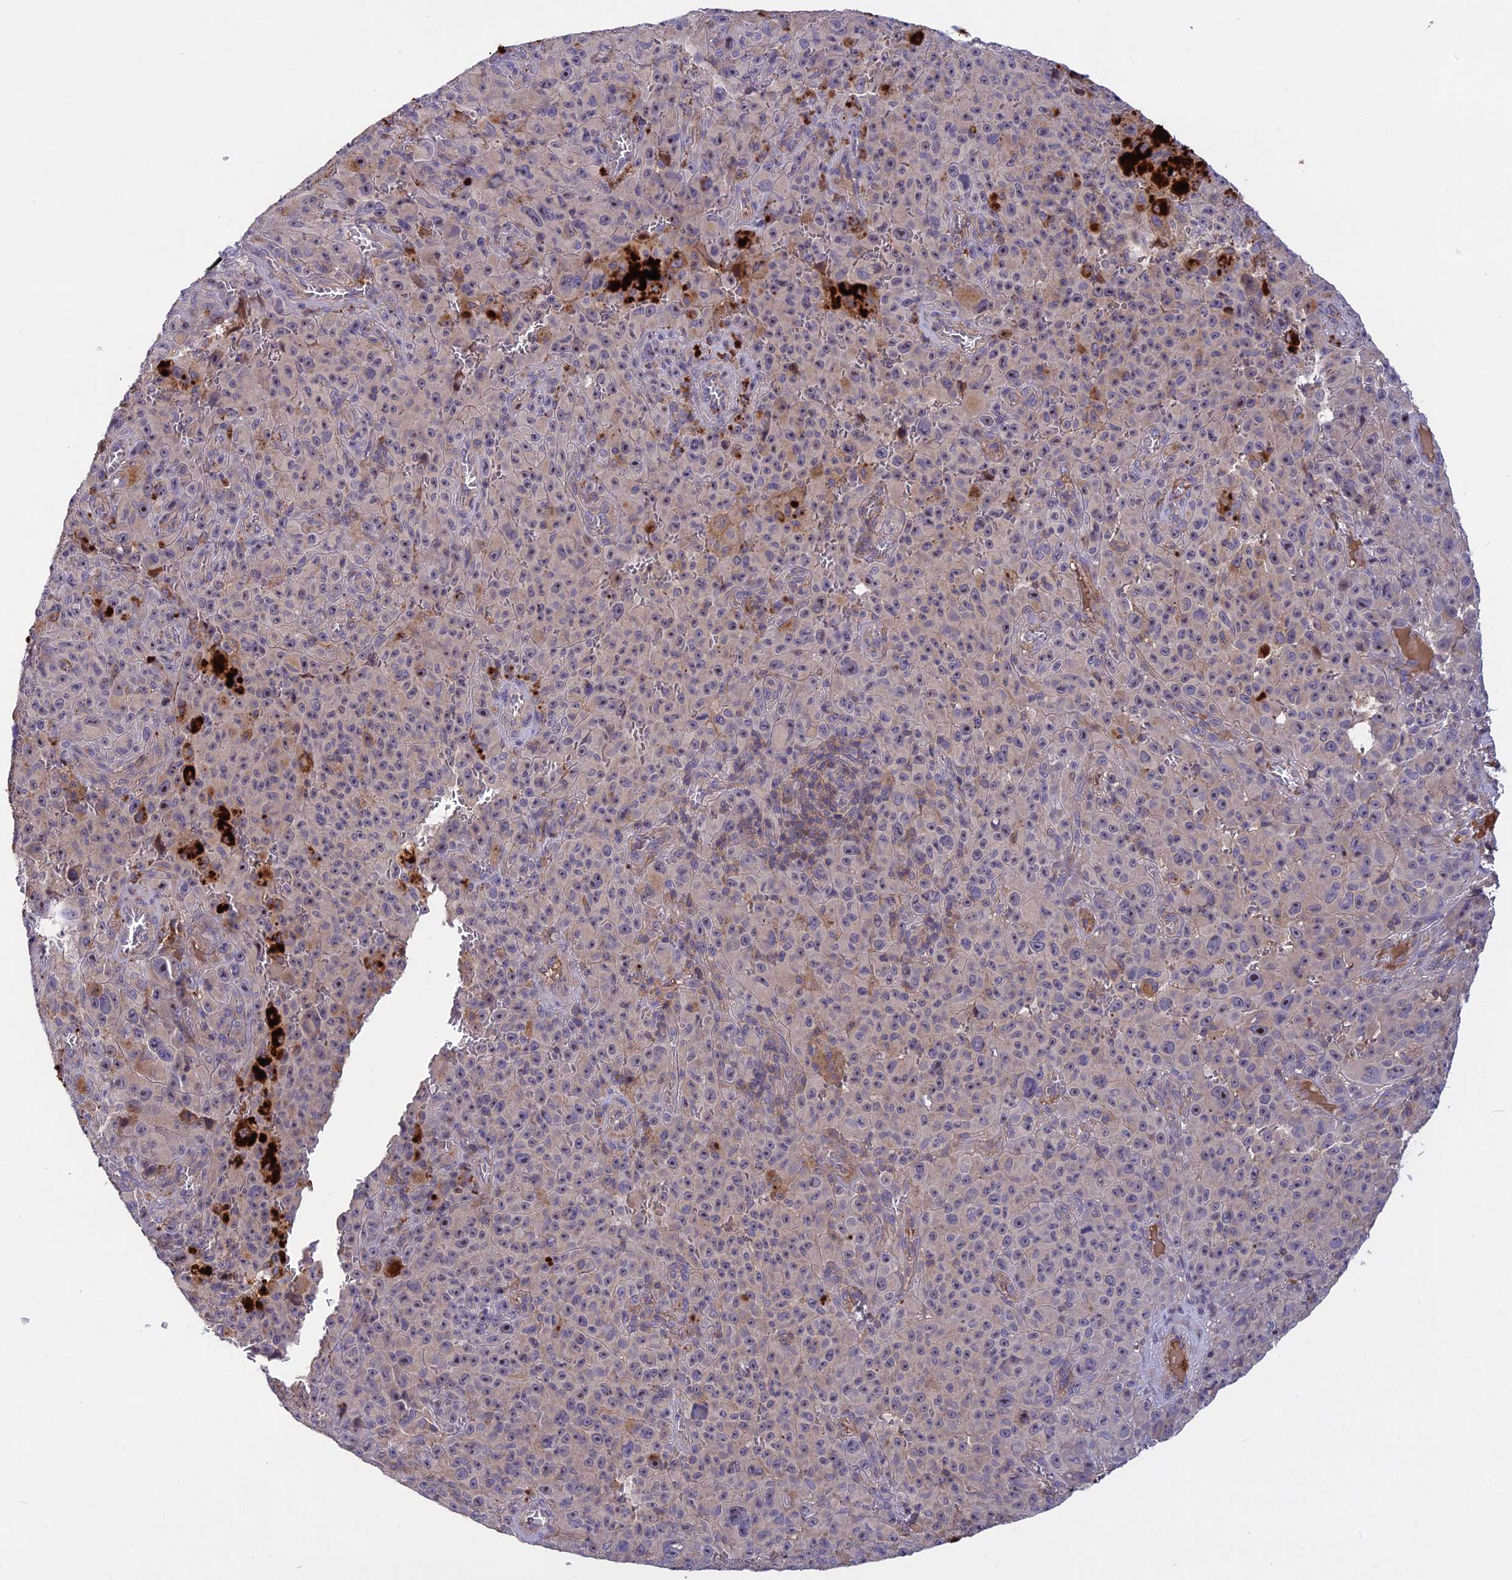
{"staining": {"intensity": "negative", "quantity": "none", "location": "none"}, "tissue": "melanoma", "cell_type": "Tumor cells", "image_type": "cancer", "snomed": [{"axis": "morphology", "description": "Malignant melanoma, NOS"}, {"axis": "topography", "description": "Skin"}], "caption": "DAB immunohistochemical staining of melanoma demonstrates no significant positivity in tumor cells.", "gene": "ADO", "patient": {"sex": "female", "age": 82}}